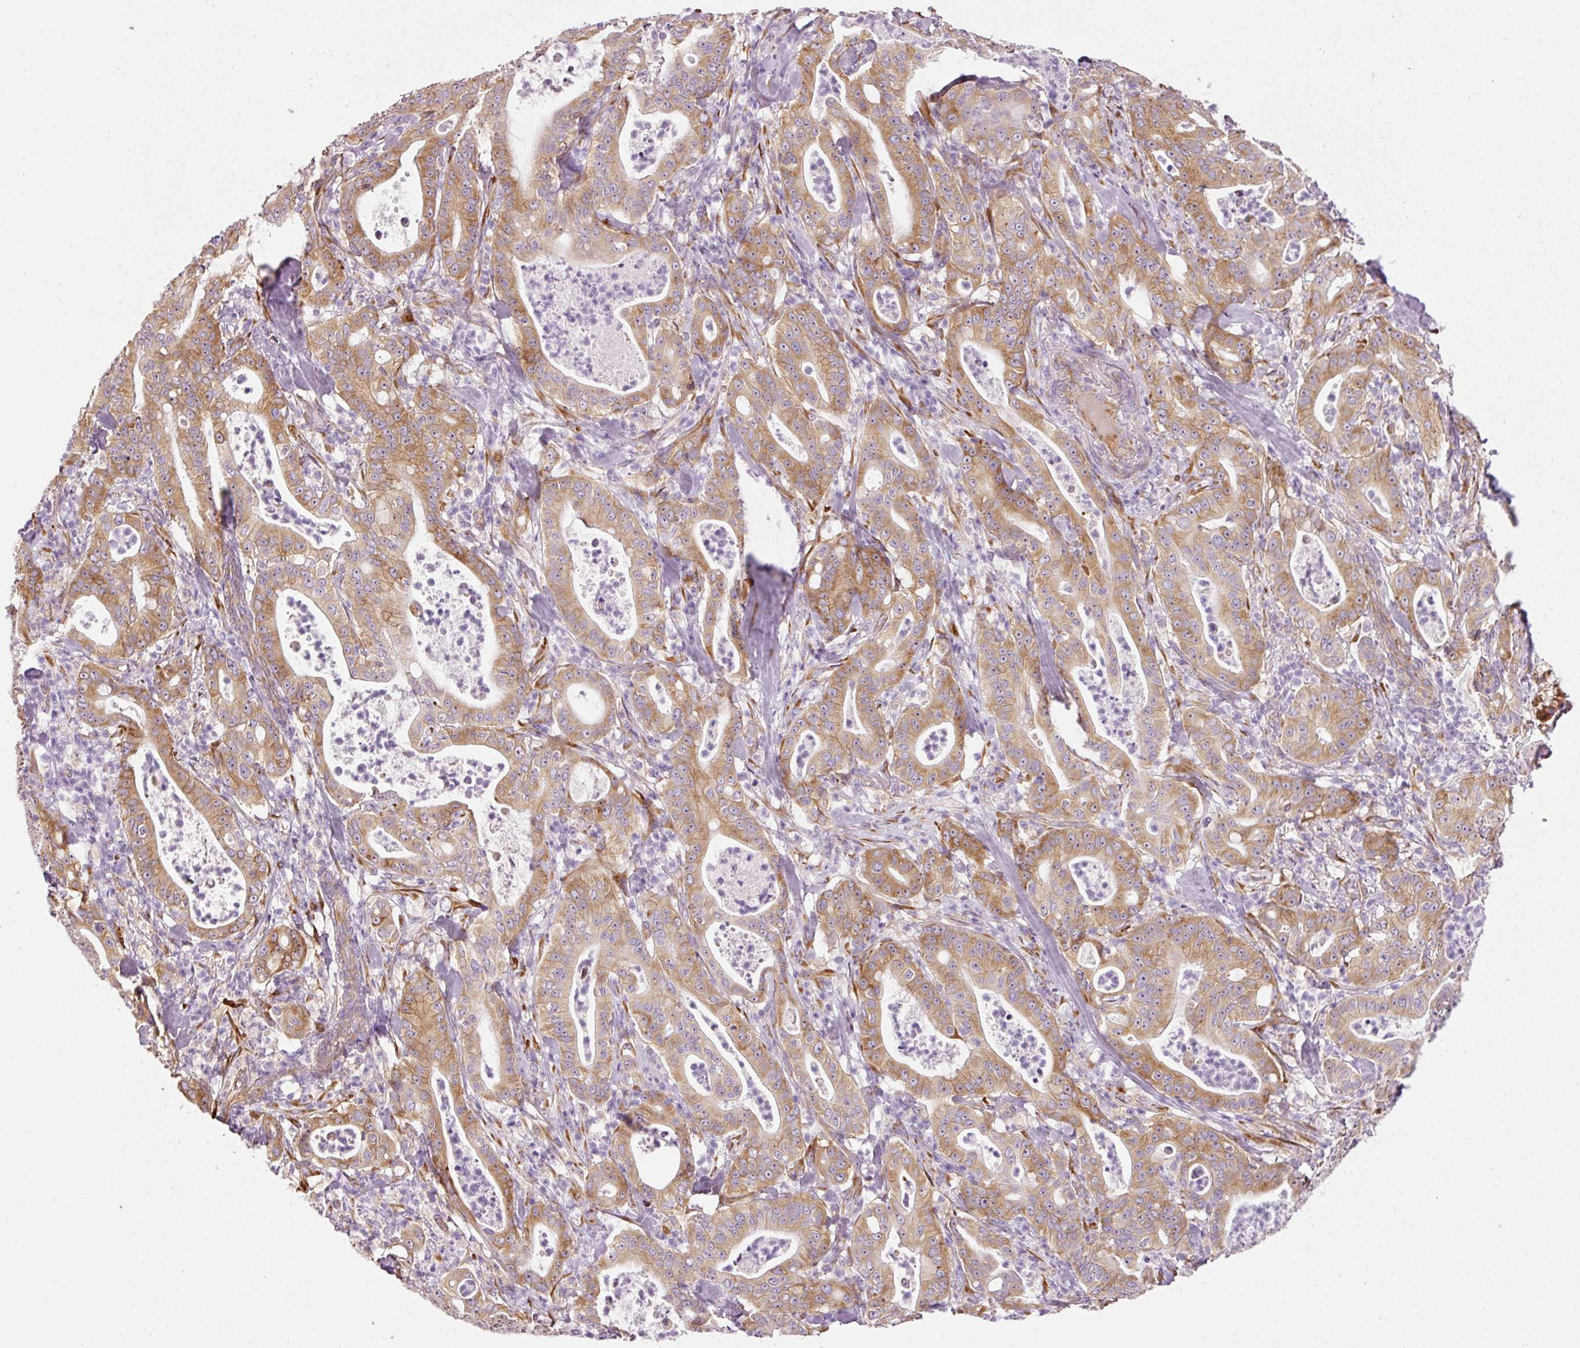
{"staining": {"intensity": "moderate", "quantity": ">75%", "location": "cytoplasmic/membranous"}, "tissue": "pancreatic cancer", "cell_type": "Tumor cells", "image_type": "cancer", "snomed": [{"axis": "morphology", "description": "Adenocarcinoma, NOS"}, {"axis": "topography", "description": "Pancreas"}], "caption": "Adenocarcinoma (pancreatic) stained with a brown dye exhibits moderate cytoplasmic/membranous positive staining in approximately >75% of tumor cells.", "gene": "RPL10A", "patient": {"sex": "male", "age": 71}}